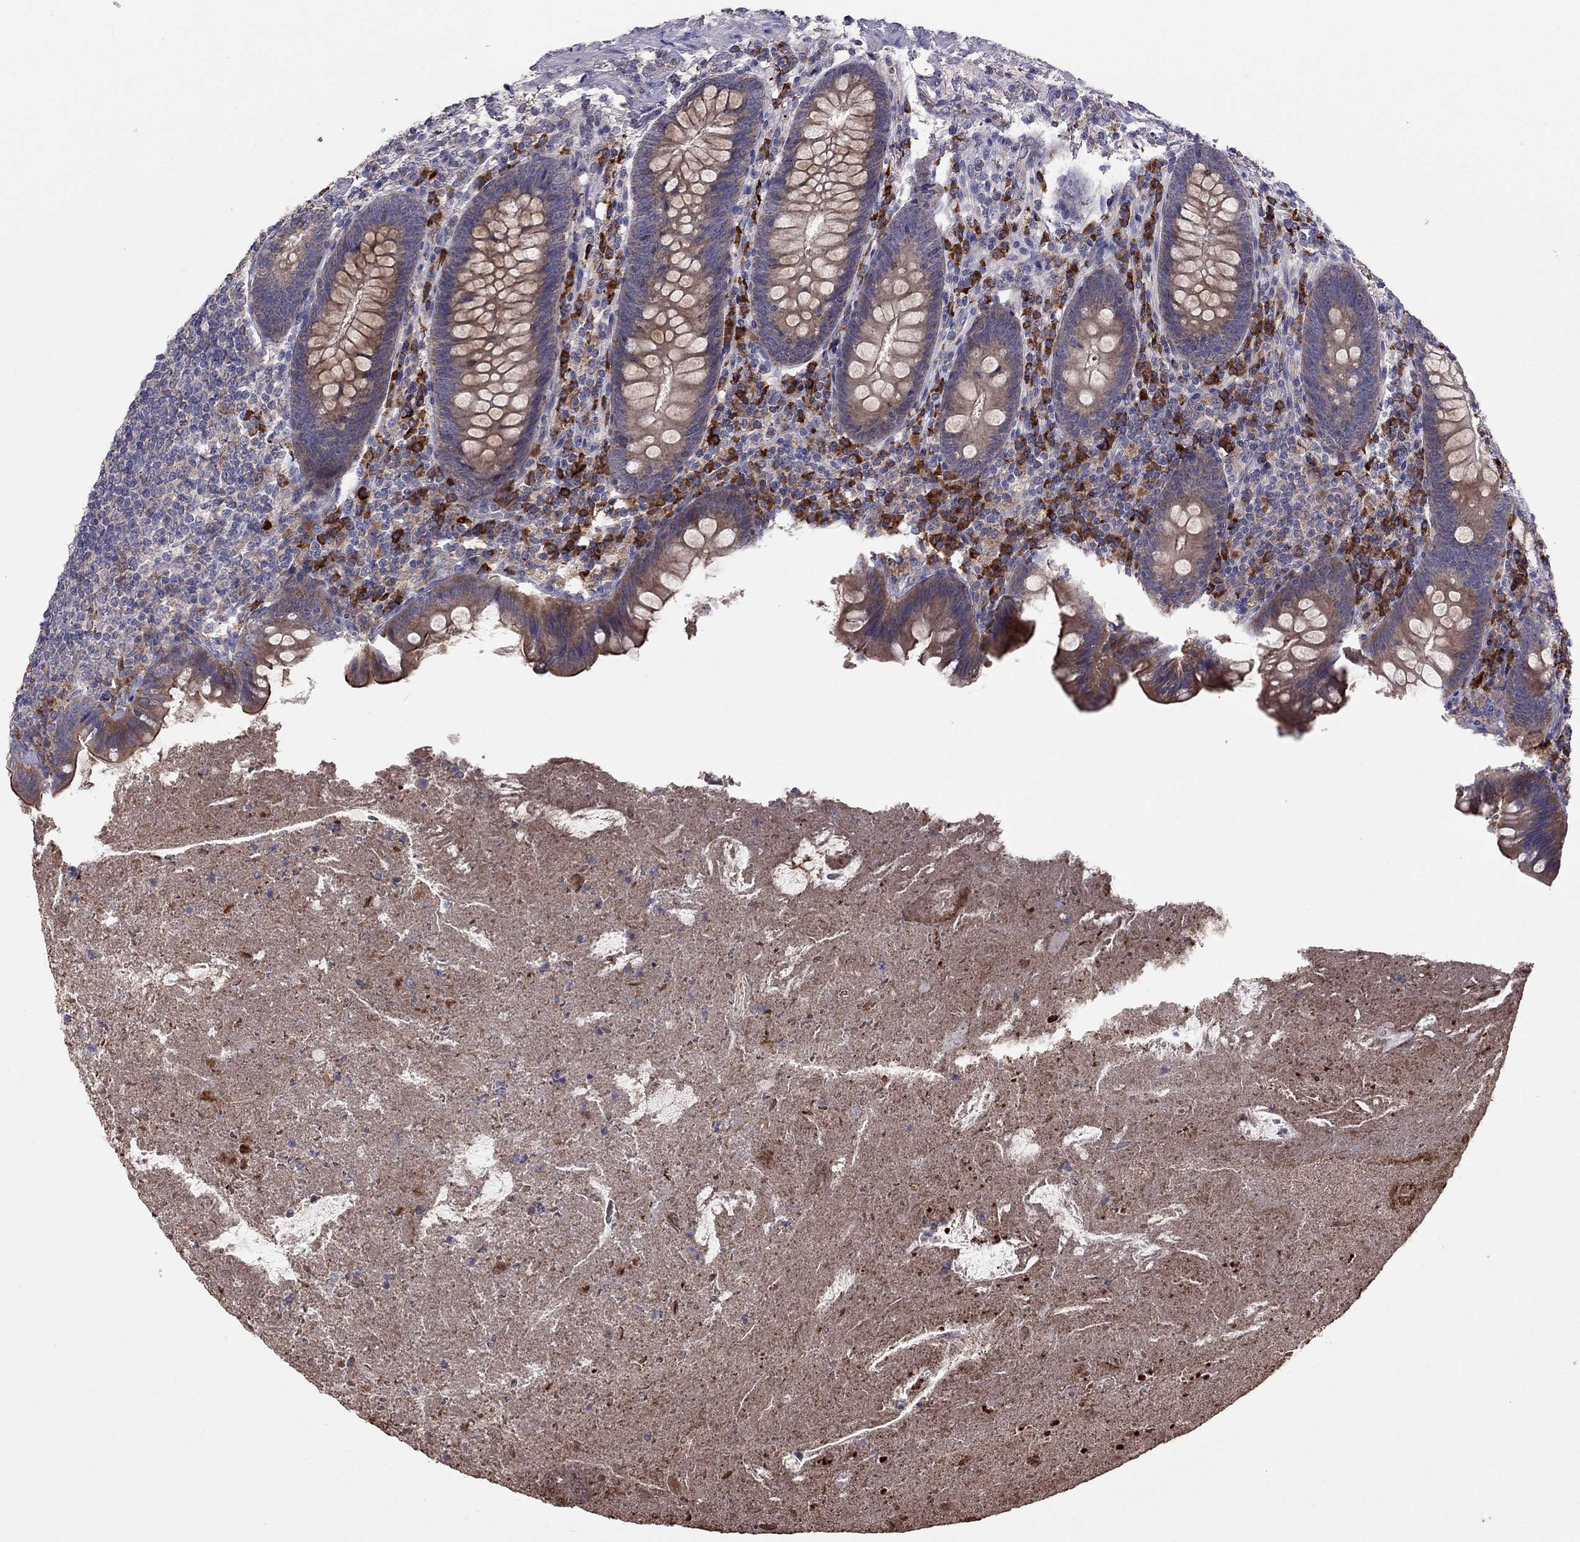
{"staining": {"intensity": "moderate", "quantity": "25%-75%", "location": "cytoplasmic/membranous"}, "tissue": "appendix", "cell_type": "Glandular cells", "image_type": "normal", "snomed": [{"axis": "morphology", "description": "Normal tissue, NOS"}, {"axis": "topography", "description": "Appendix"}], "caption": "Brown immunohistochemical staining in normal appendix demonstrates moderate cytoplasmic/membranous staining in about 25%-75% of glandular cells.", "gene": "PIK3CG", "patient": {"sex": "male", "age": 47}}